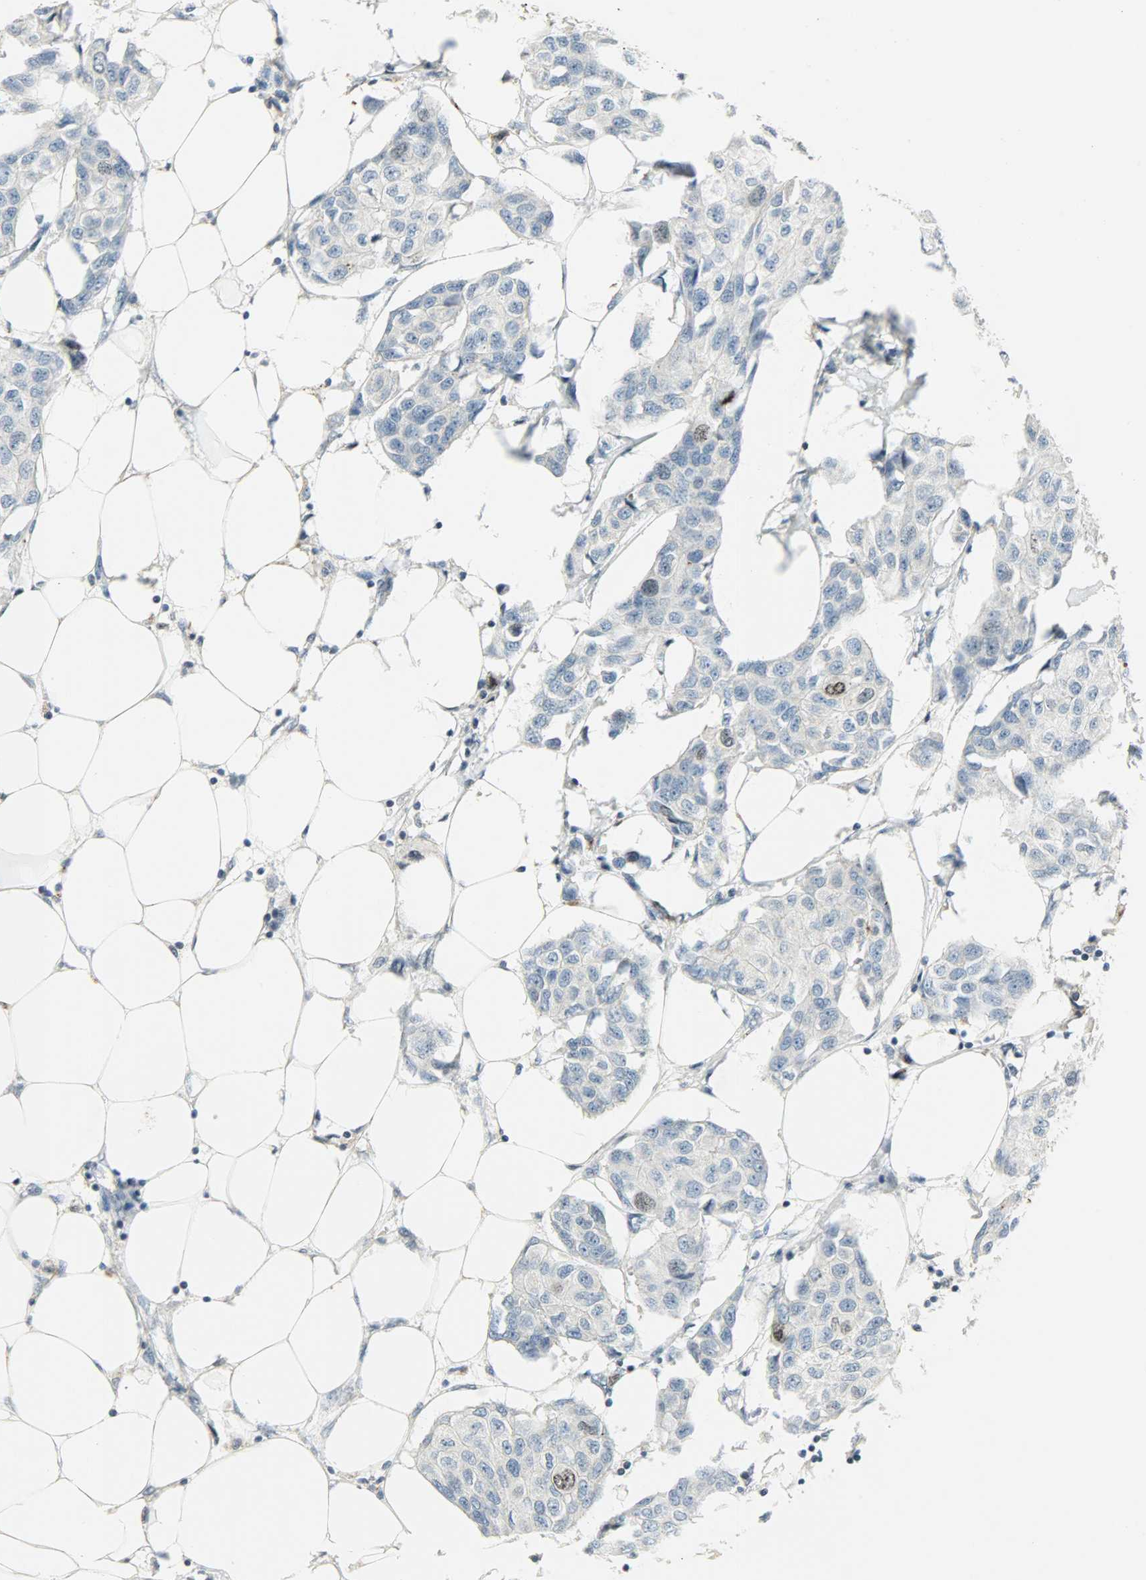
{"staining": {"intensity": "moderate", "quantity": "<25%", "location": "nuclear"}, "tissue": "breast cancer", "cell_type": "Tumor cells", "image_type": "cancer", "snomed": [{"axis": "morphology", "description": "Duct carcinoma"}, {"axis": "topography", "description": "Breast"}], "caption": "Approximately <25% of tumor cells in breast cancer (invasive ductal carcinoma) display moderate nuclear protein expression as visualized by brown immunohistochemical staining.", "gene": "AURKB", "patient": {"sex": "female", "age": 80}}